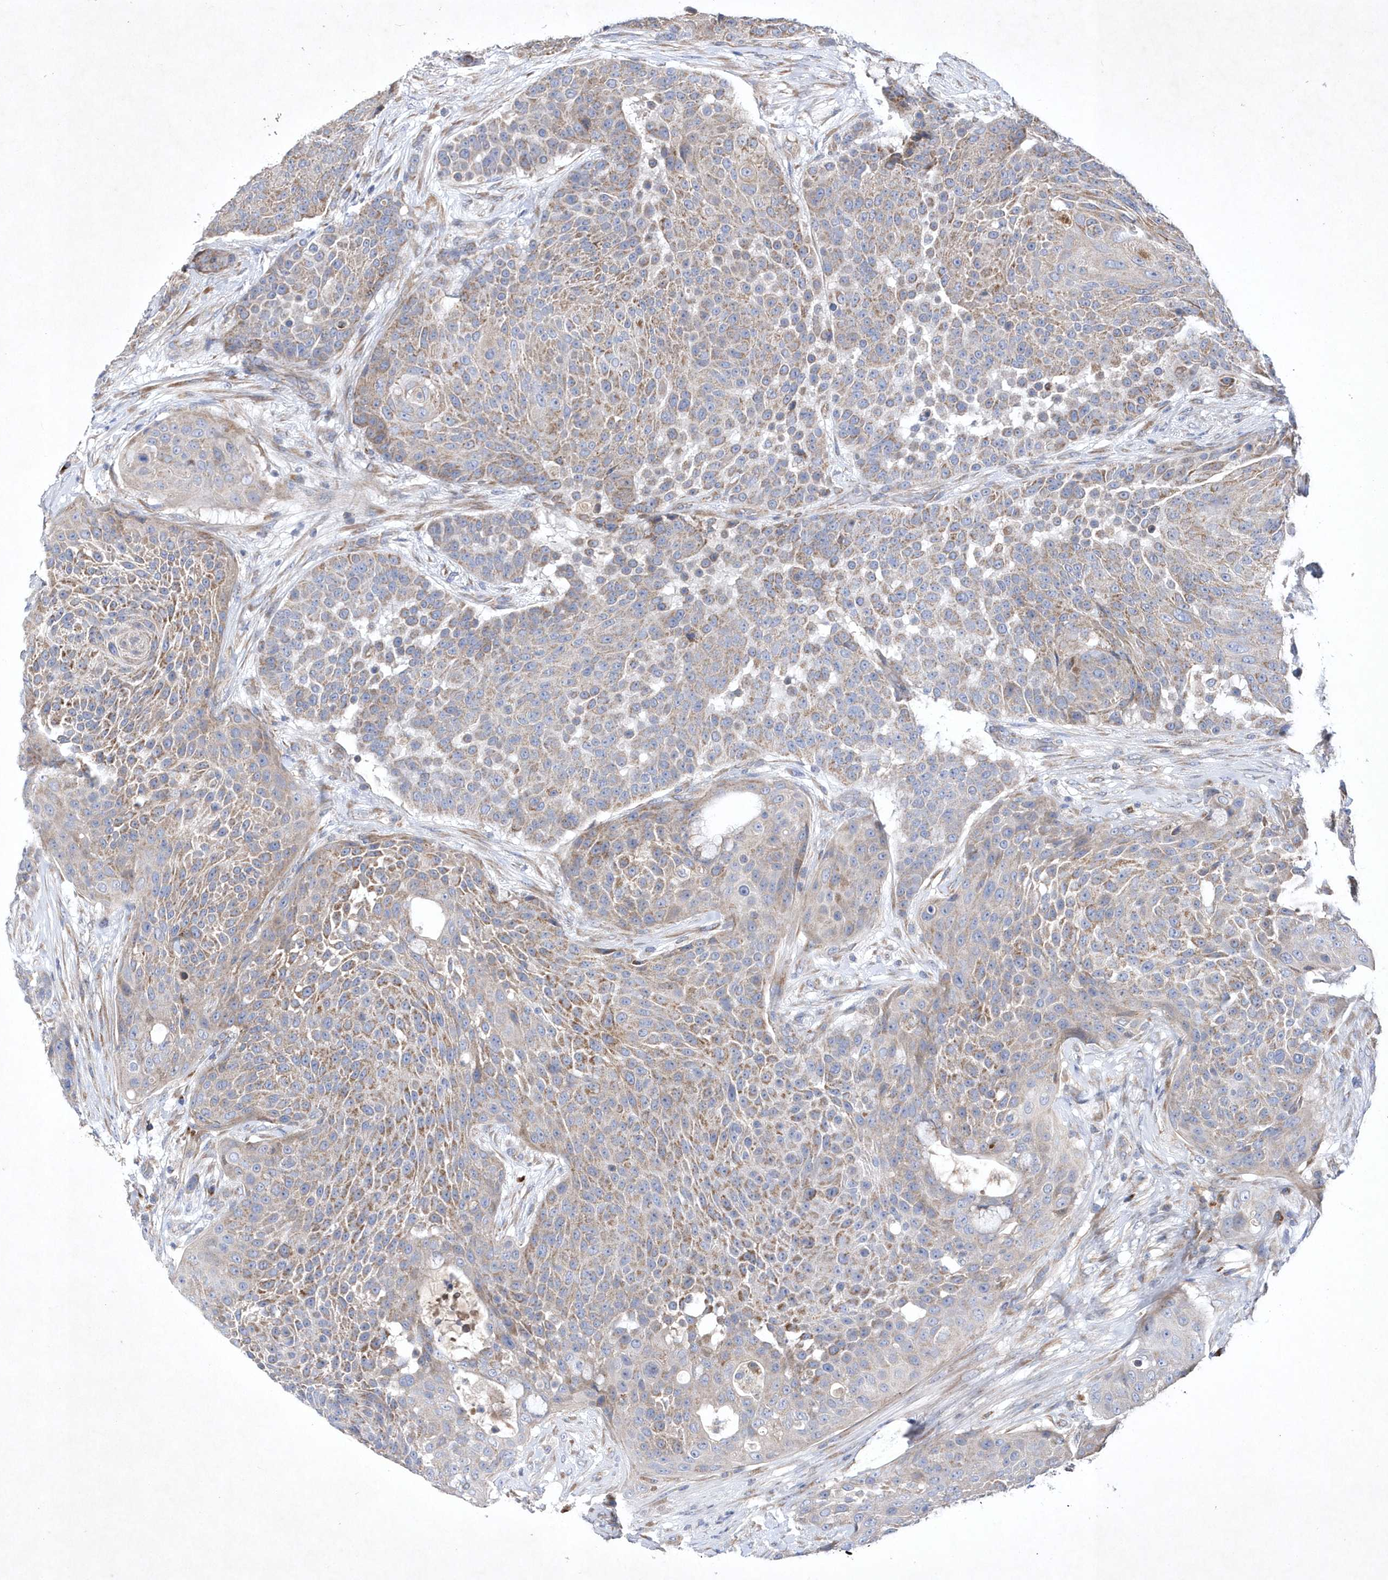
{"staining": {"intensity": "weak", "quantity": ">75%", "location": "cytoplasmic/membranous"}, "tissue": "urothelial cancer", "cell_type": "Tumor cells", "image_type": "cancer", "snomed": [{"axis": "morphology", "description": "Urothelial carcinoma, High grade"}, {"axis": "topography", "description": "Urinary bladder"}], "caption": "Immunohistochemical staining of urothelial cancer exhibits low levels of weak cytoplasmic/membranous staining in about >75% of tumor cells. The staining was performed using DAB, with brown indicating positive protein expression. Nuclei are stained blue with hematoxylin.", "gene": "METTL8", "patient": {"sex": "female", "age": 63}}